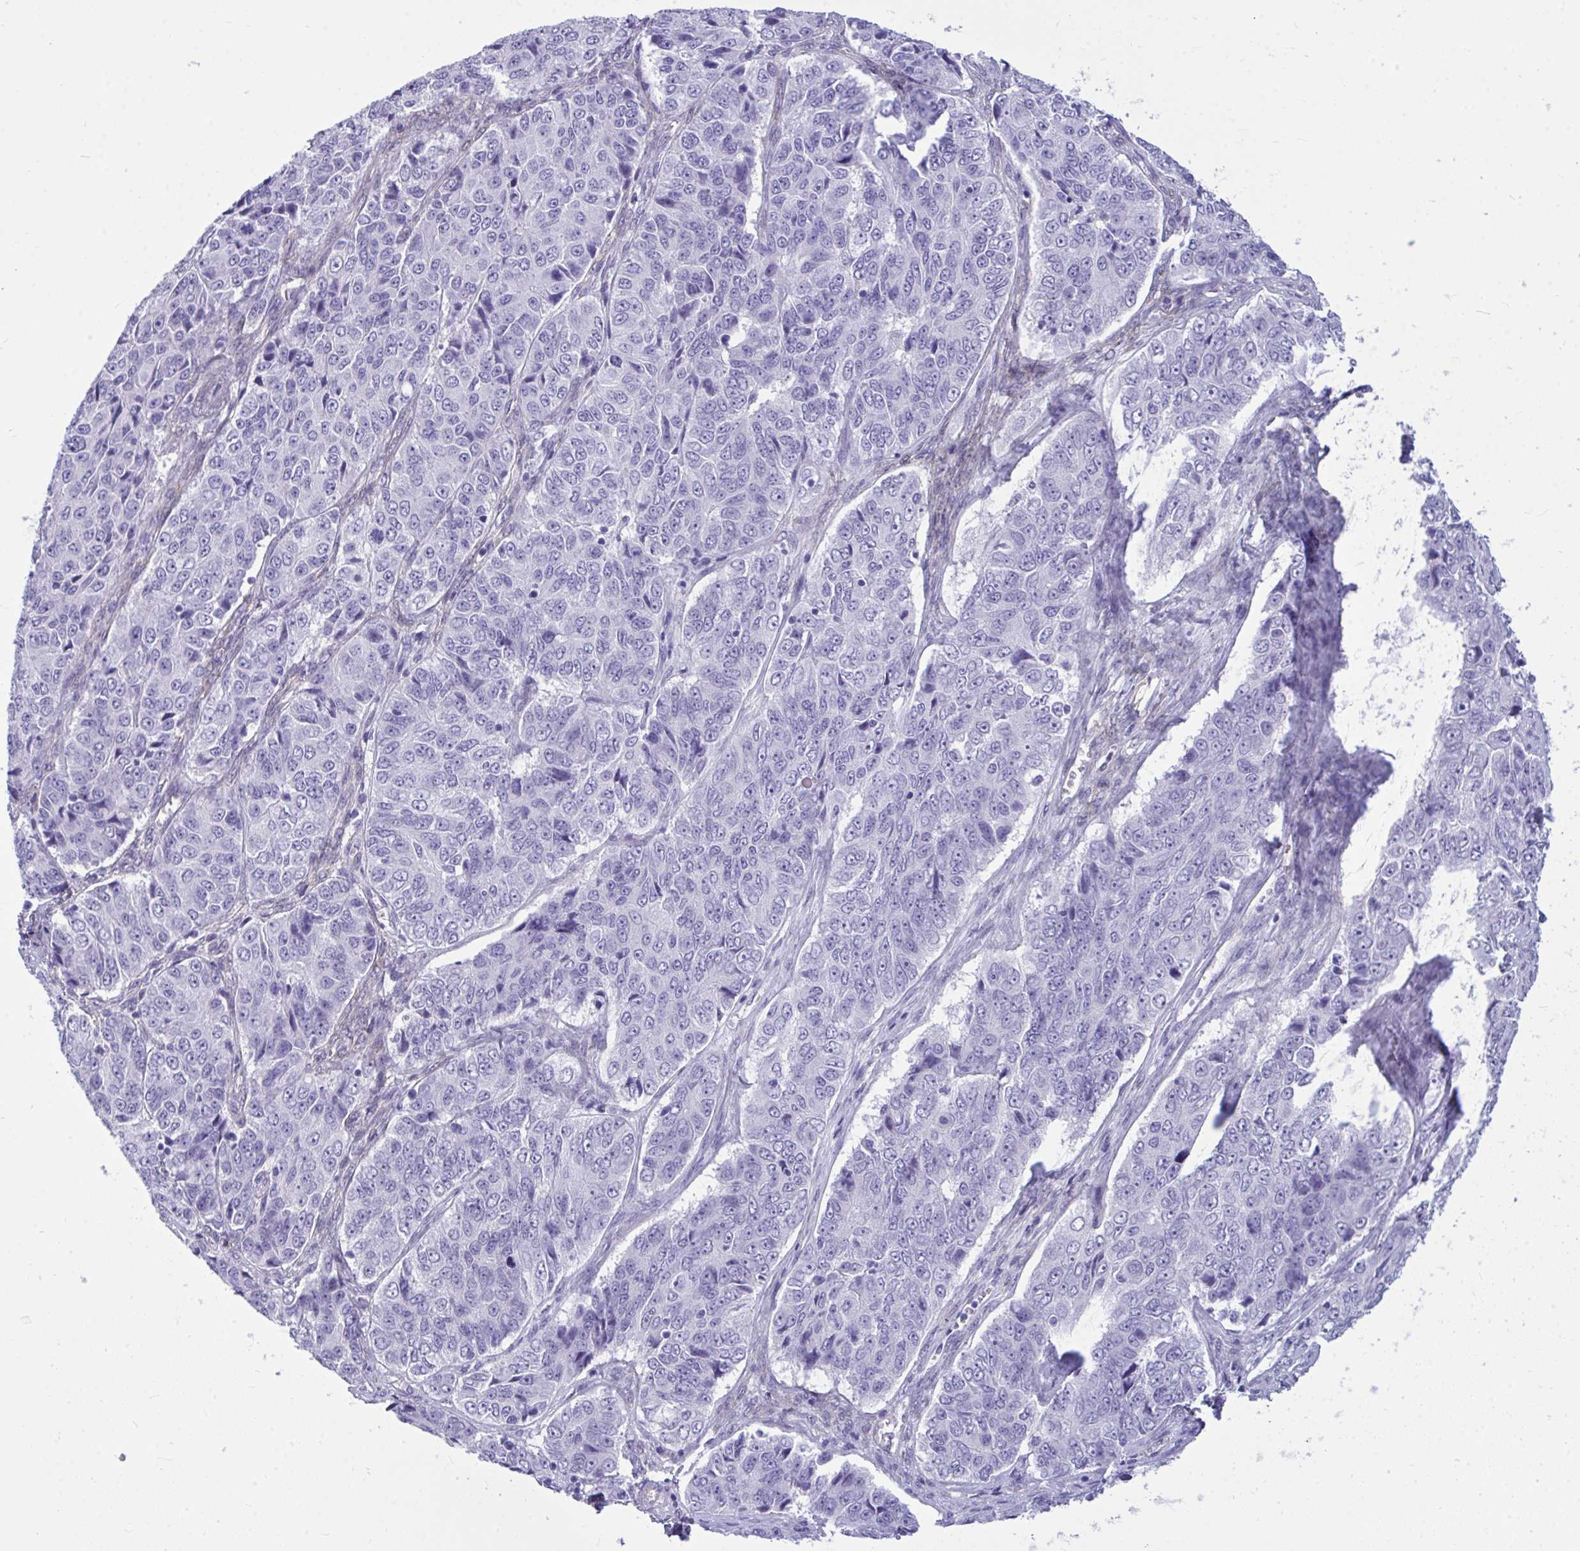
{"staining": {"intensity": "negative", "quantity": "none", "location": "none"}, "tissue": "ovarian cancer", "cell_type": "Tumor cells", "image_type": "cancer", "snomed": [{"axis": "morphology", "description": "Carcinoma, endometroid"}, {"axis": "topography", "description": "Ovary"}], "caption": "Tumor cells are negative for brown protein staining in ovarian cancer.", "gene": "LIMS2", "patient": {"sex": "female", "age": 51}}